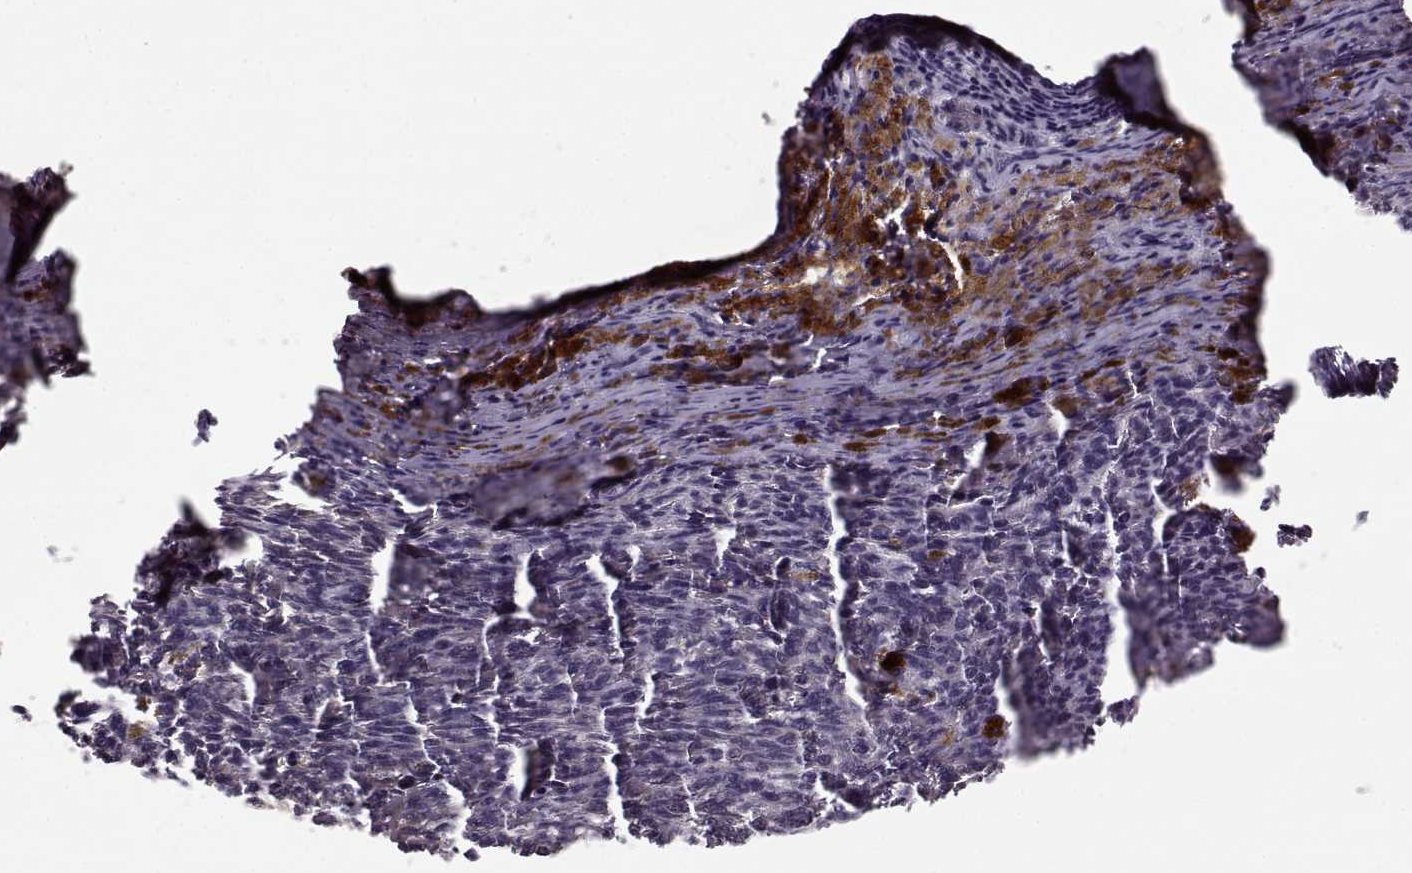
{"staining": {"intensity": "negative", "quantity": "none", "location": "none"}, "tissue": "melanoma", "cell_type": "Tumor cells", "image_type": "cancer", "snomed": [{"axis": "morphology", "description": "Malignant melanoma, NOS"}, {"axis": "topography", "description": "Skin"}], "caption": "The micrograph shows no significant staining in tumor cells of melanoma. (Brightfield microscopy of DAB IHC at high magnification).", "gene": "SLAIN2", "patient": {"sex": "female", "age": 34}}